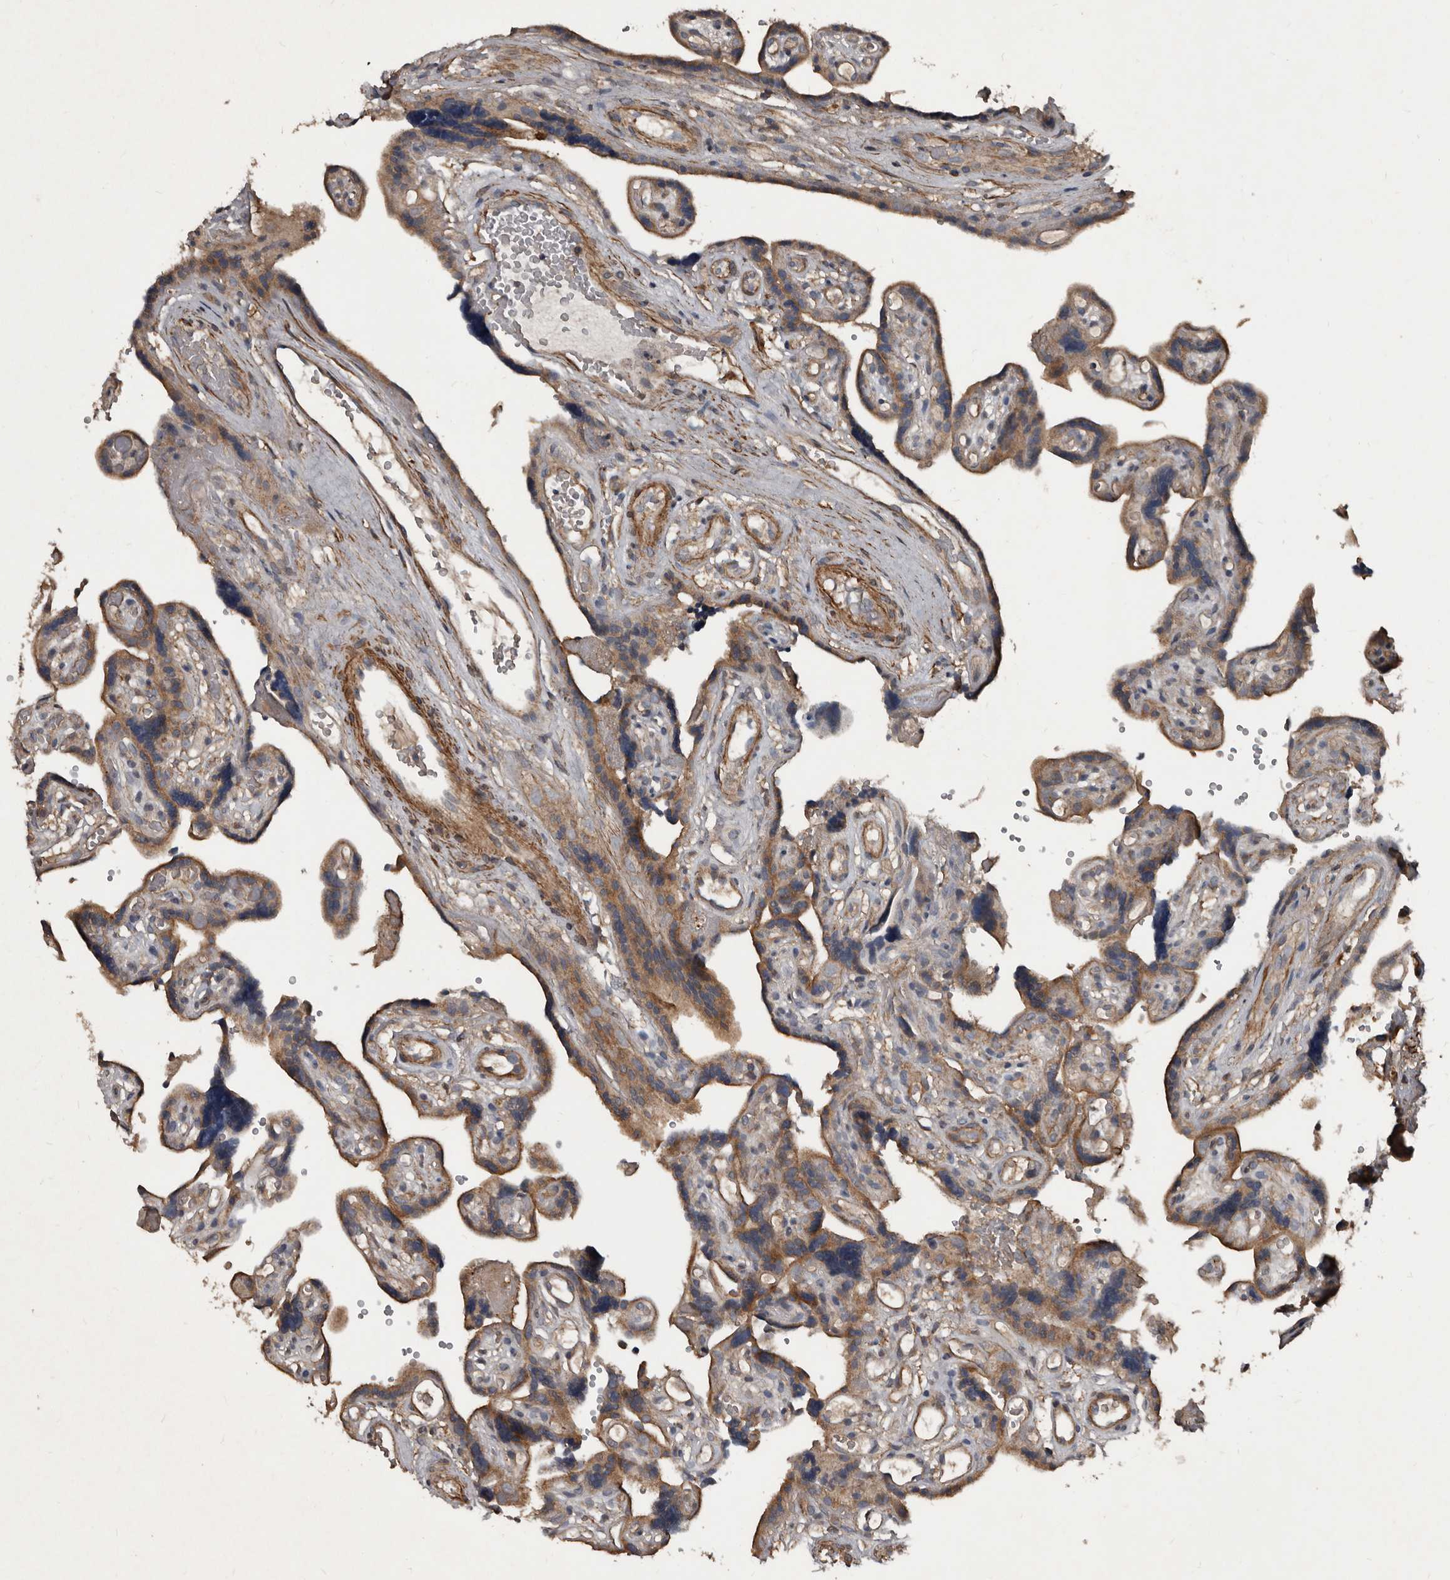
{"staining": {"intensity": "moderate", "quantity": ">75%", "location": "cytoplasmic/membranous"}, "tissue": "placenta", "cell_type": "Decidual cells", "image_type": "normal", "snomed": [{"axis": "morphology", "description": "Normal tissue, NOS"}, {"axis": "topography", "description": "Placenta"}], "caption": "This histopathology image demonstrates immunohistochemistry staining of benign human placenta, with medium moderate cytoplasmic/membranous staining in about >75% of decidual cells.", "gene": "GREB1", "patient": {"sex": "female", "age": 30}}